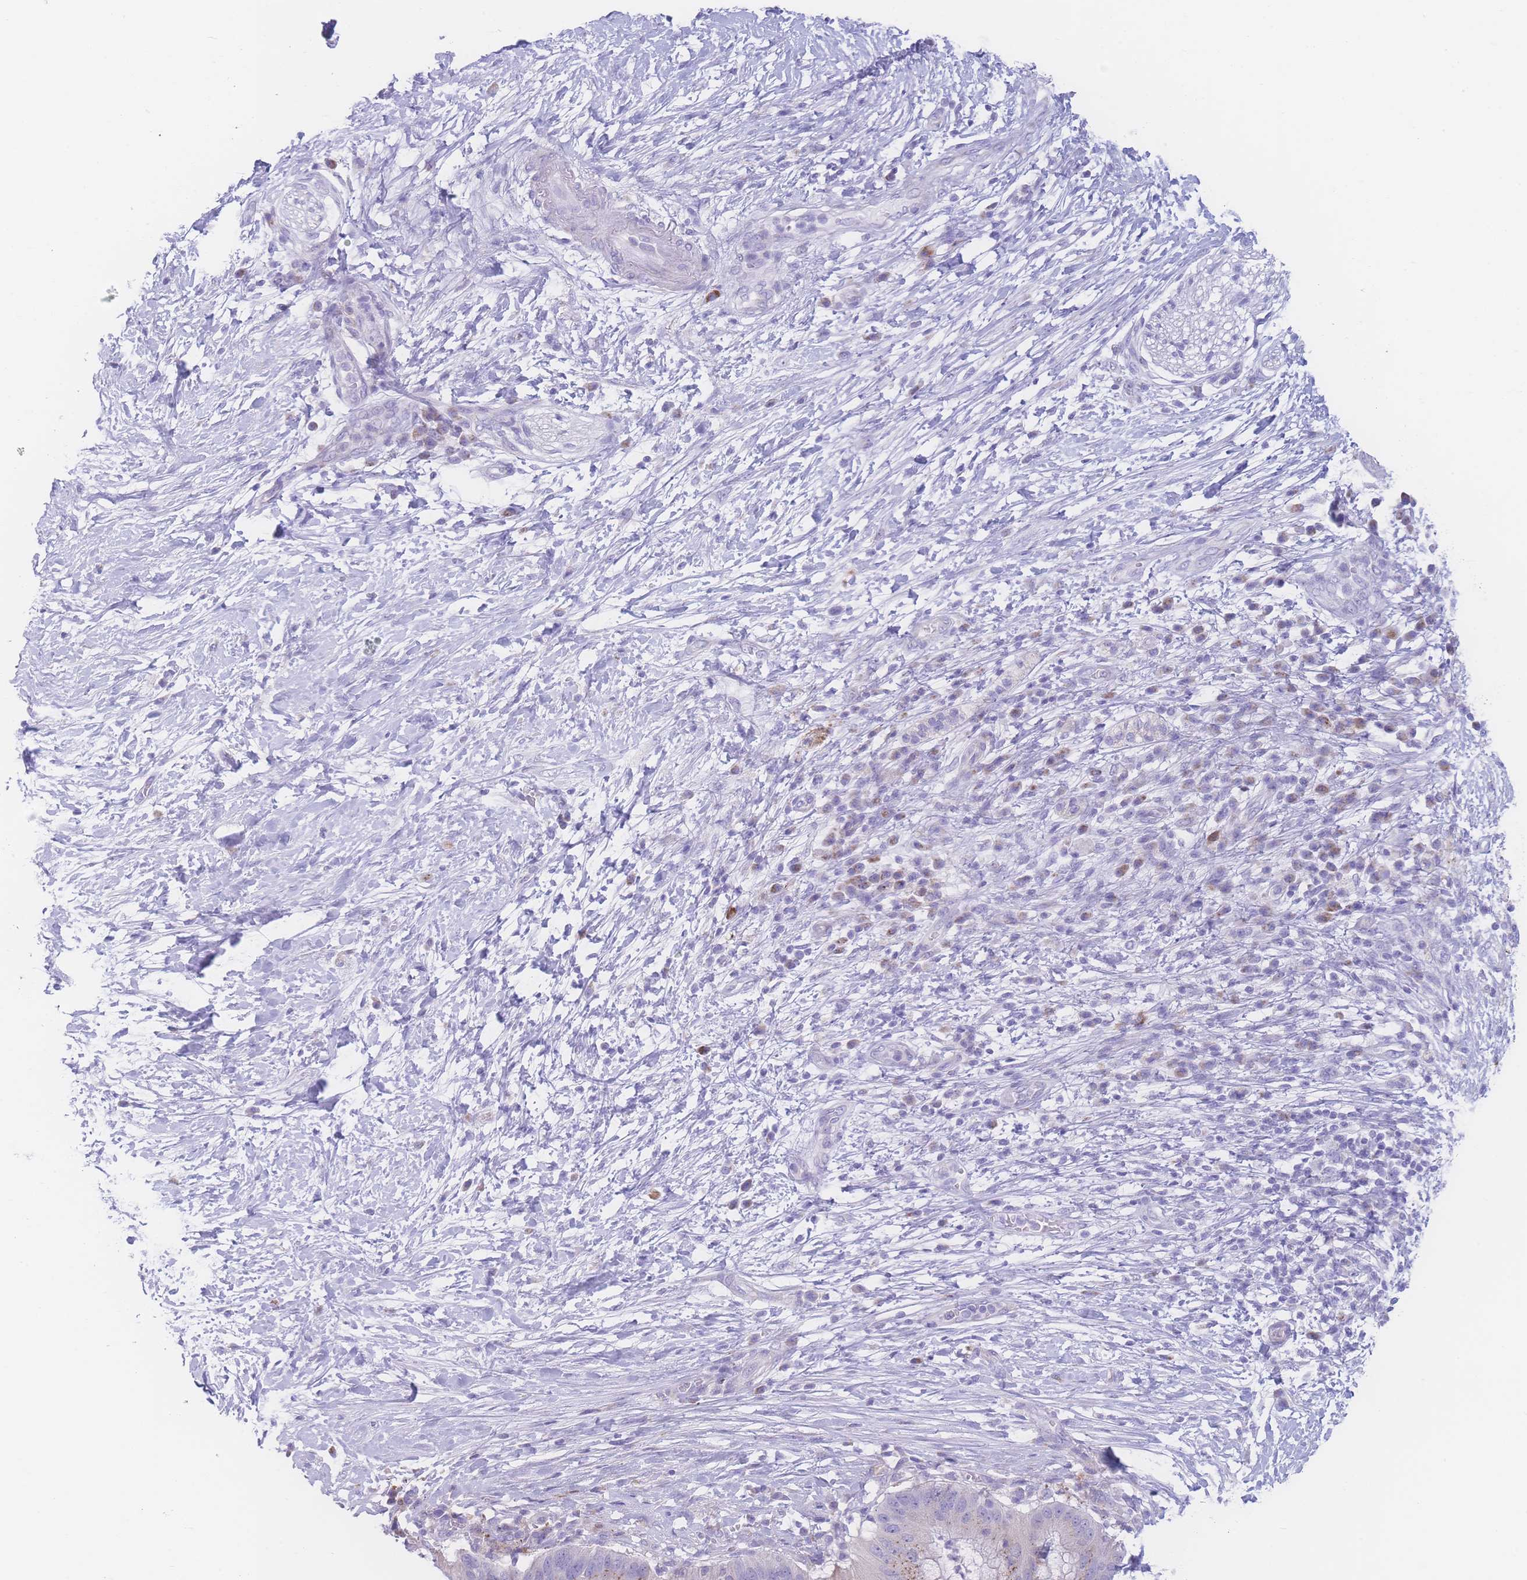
{"staining": {"intensity": "moderate", "quantity": "<25%", "location": "cytoplasmic/membranous"}, "tissue": "pancreatic cancer", "cell_type": "Tumor cells", "image_type": "cancer", "snomed": [{"axis": "morphology", "description": "Adenocarcinoma, NOS"}, {"axis": "topography", "description": "Pancreas"}], "caption": "Immunohistochemistry micrograph of neoplastic tissue: pancreatic adenocarcinoma stained using immunohistochemistry (IHC) shows low levels of moderate protein expression localized specifically in the cytoplasmic/membranous of tumor cells, appearing as a cytoplasmic/membranous brown color.", "gene": "NBEAL1", "patient": {"sex": "male", "age": 68}}